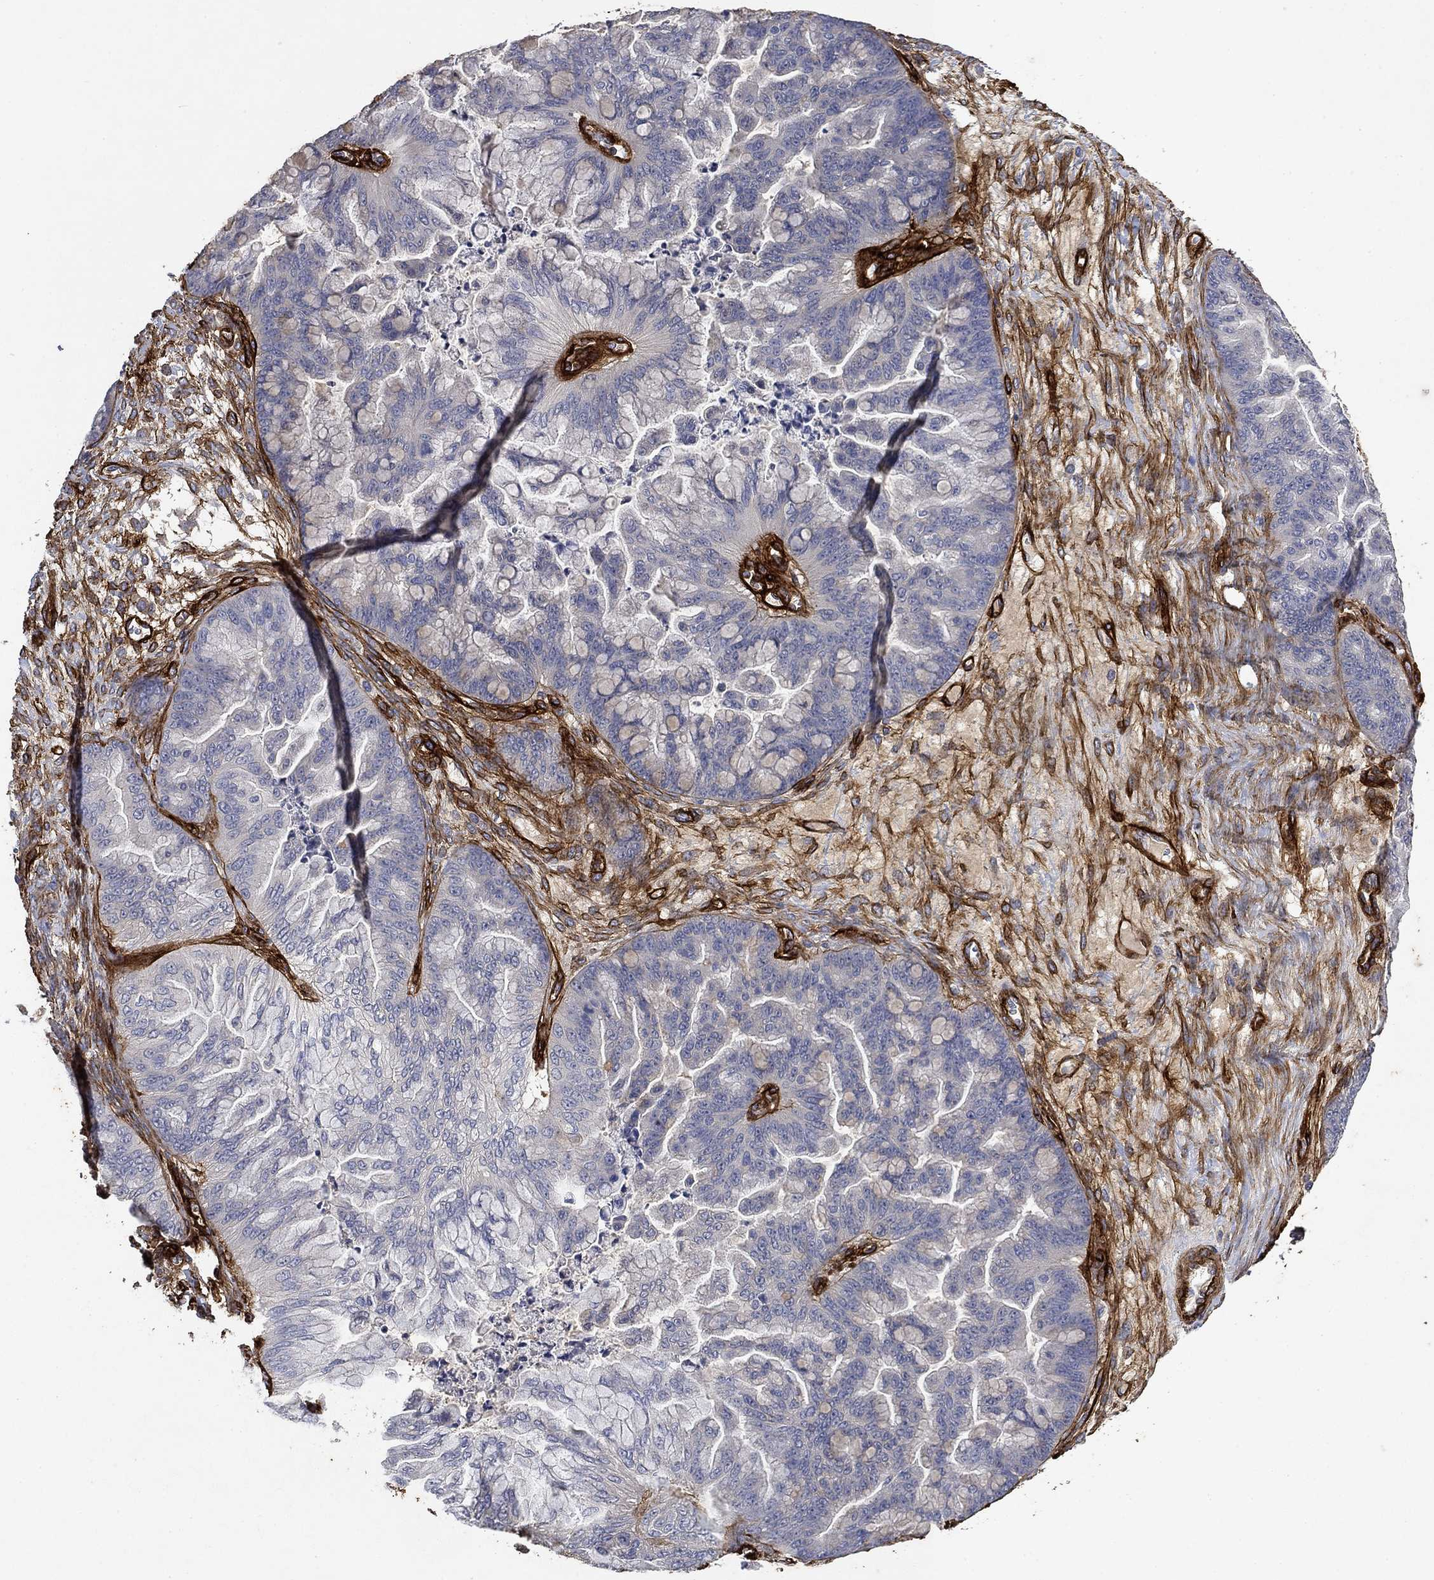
{"staining": {"intensity": "negative", "quantity": "none", "location": "none"}, "tissue": "ovarian cancer", "cell_type": "Tumor cells", "image_type": "cancer", "snomed": [{"axis": "morphology", "description": "Cystadenocarcinoma, mucinous, NOS"}, {"axis": "topography", "description": "Ovary"}], "caption": "DAB immunohistochemical staining of ovarian cancer (mucinous cystadenocarcinoma) demonstrates no significant positivity in tumor cells.", "gene": "COL4A2", "patient": {"sex": "female", "age": 67}}